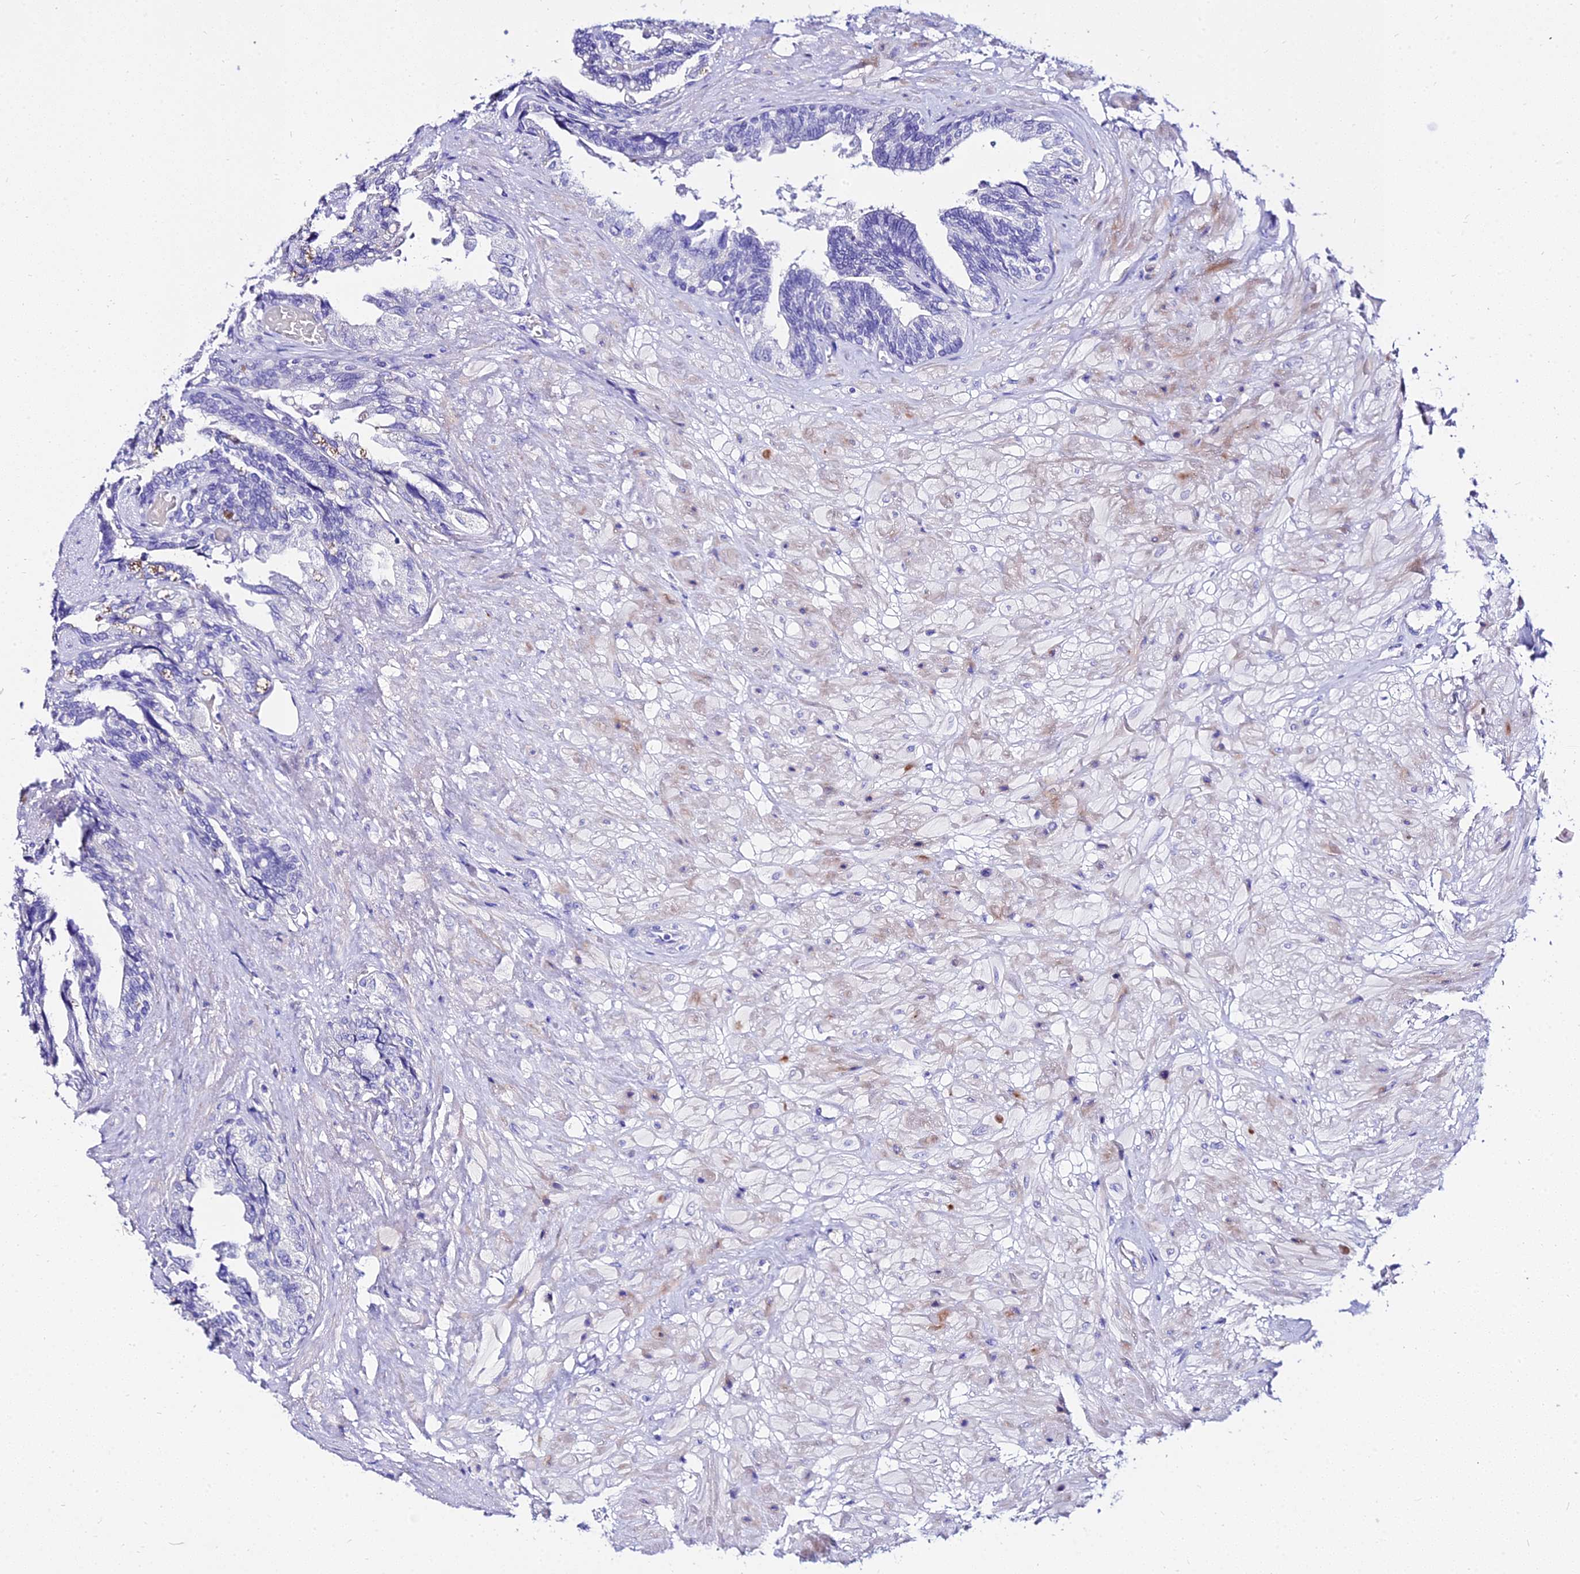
{"staining": {"intensity": "negative", "quantity": "none", "location": "none"}, "tissue": "seminal vesicle", "cell_type": "Glandular cells", "image_type": "normal", "snomed": [{"axis": "morphology", "description": "Normal tissue, NOS"}, {"axis": "topography", "description": "Seminal veicle"}, {"axis": "topography", "description": "Peripheral nerve tissue"}], "caption": "Immunohistochemical staining of normal seminal vesicle reveals no significant positivity in glandular cells.", "gene": "DEFB106A", "patient": {"sex": "male", "age": 60}}